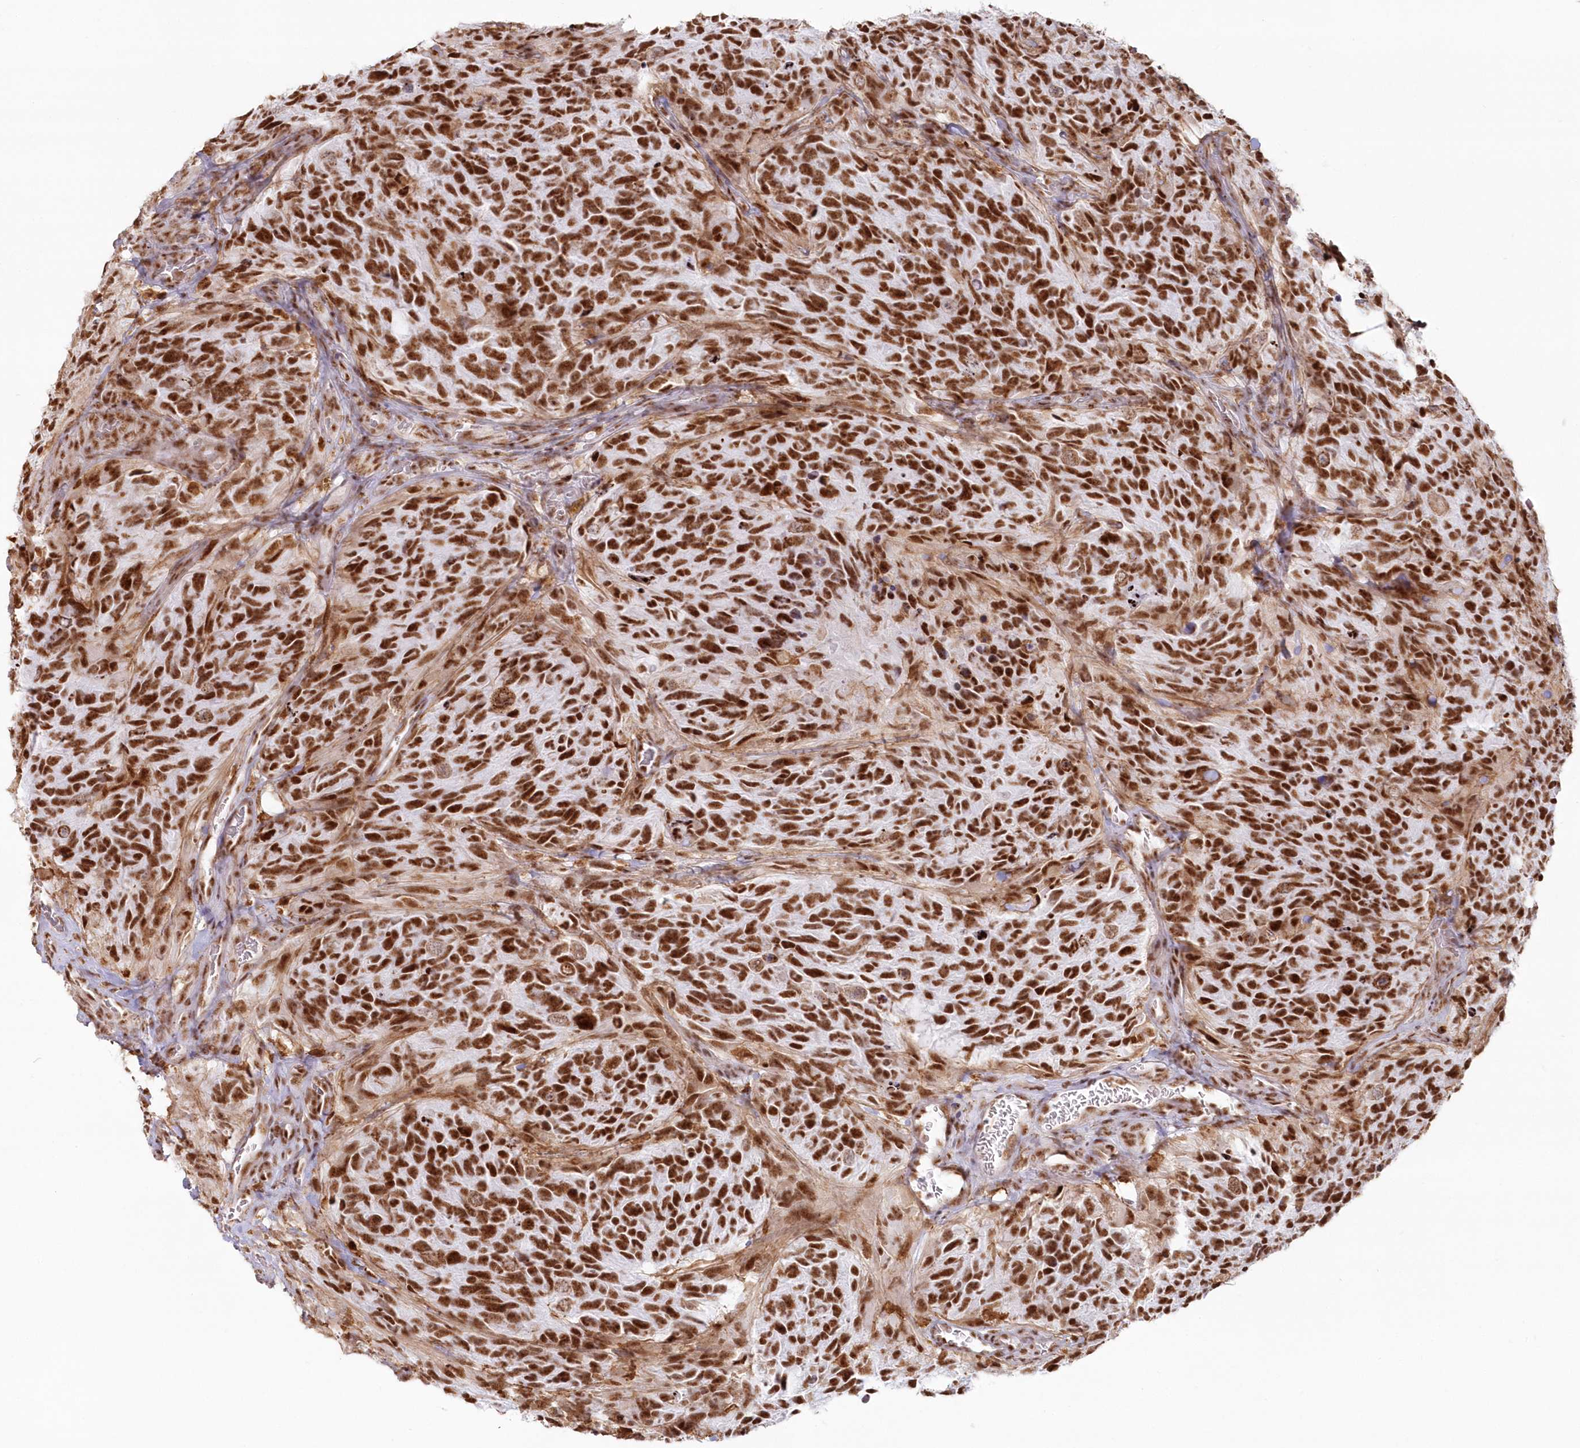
{"staining": {"intensity": "strong", "quantity": ">75%", "location": "nuclear"}, "tissue": "glioma", "cell_type": "Tumor cells", "image_type": "cancer", "snomed": [{"axis": "morphology", "description": "Glioma, malignant, High grade"}, {"axis": "topography", "description": "Brain"}], "caption": "DAB immunohistochemical staining of glioma reveals strong nuclear protein expression in approximately >75% of tumor cells.", "gene": "DDX46", "patient": {"sex": "male", "age": 69}}